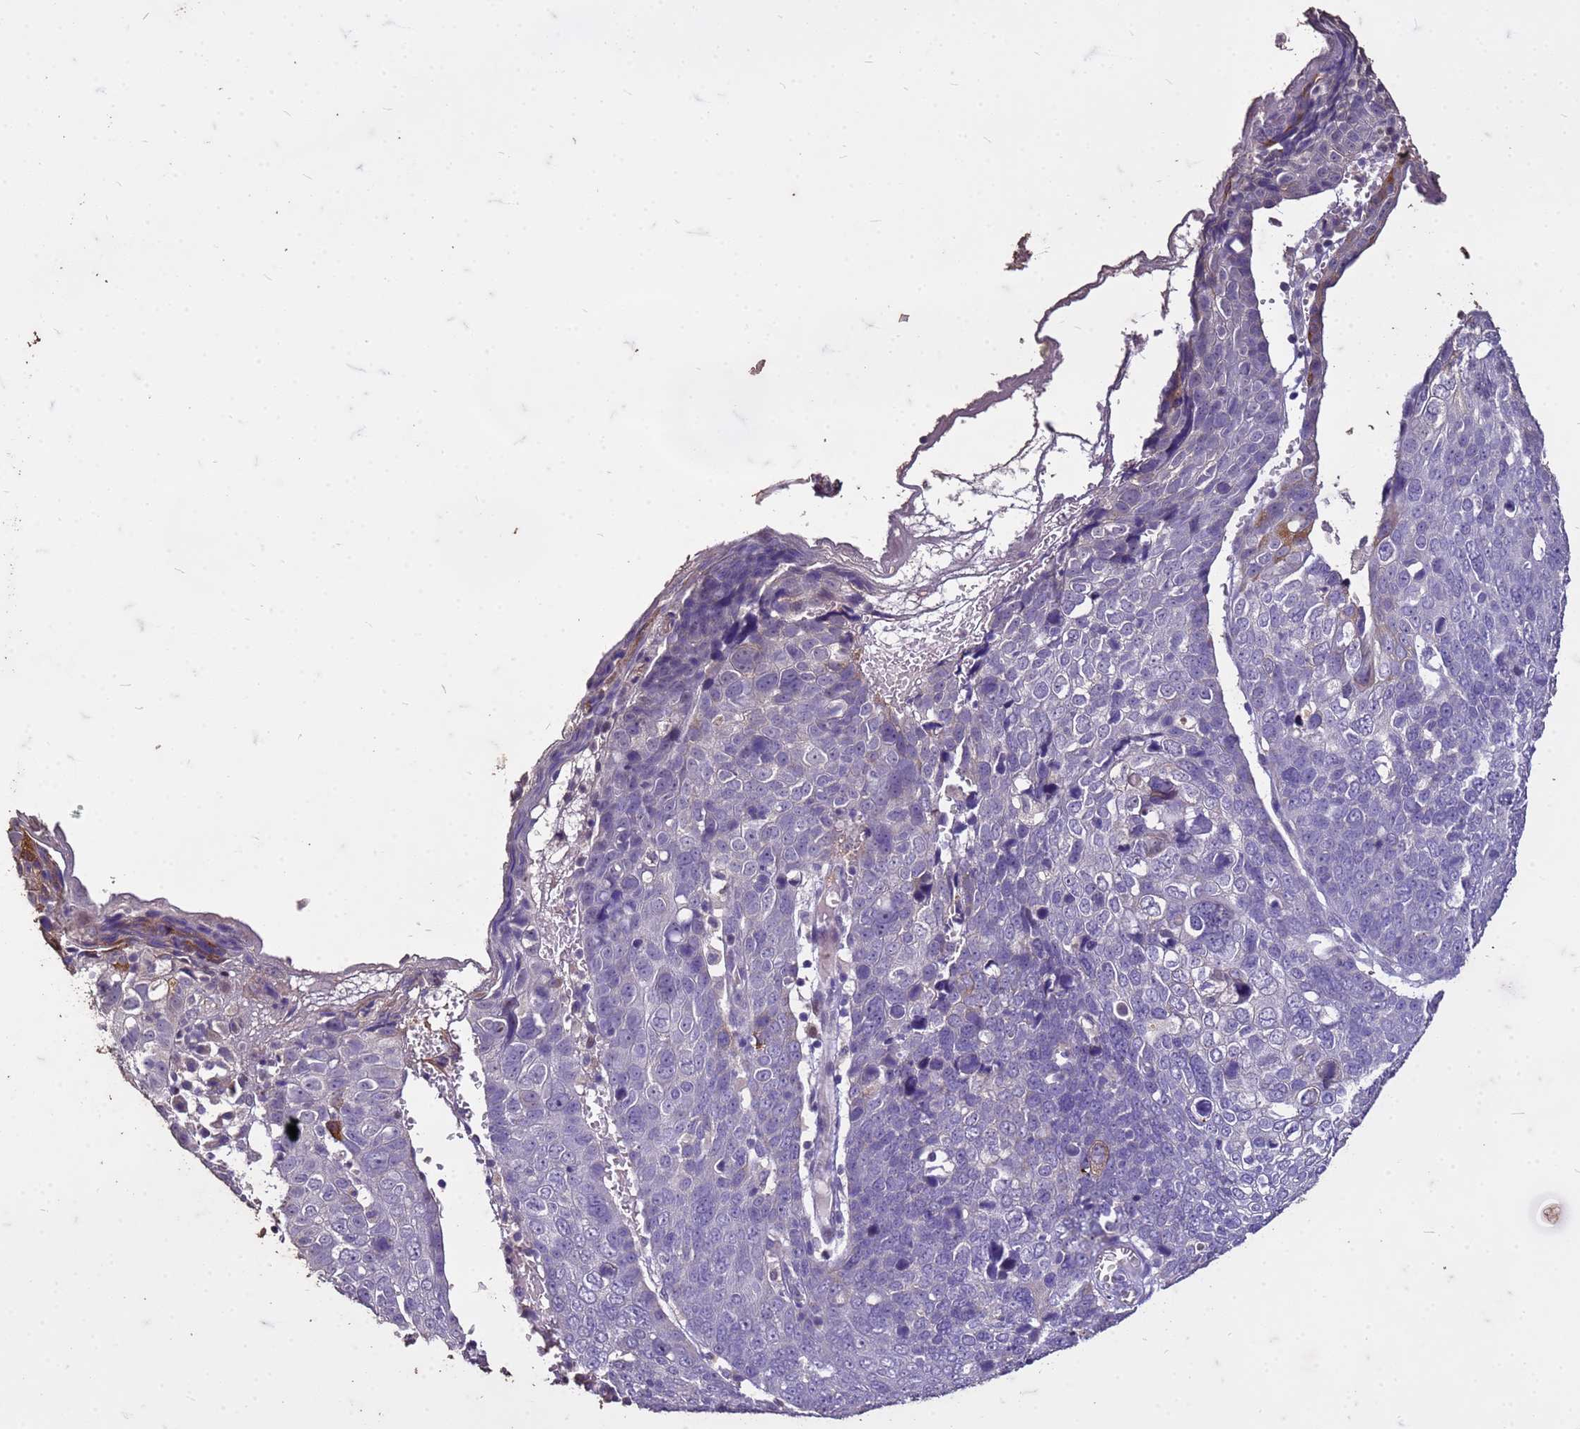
{"staining": {"intensity": "moderate", "quantity": "<25%", "location": "cytoplasmic/membranous"}, "tissue": "skin cancer", "cell_type": "Tumor cells", "image_type": "cancer", "snomed": [{"axis": "morphology", "description": "Squamous cell carcinoma, NOS"}, {"axis": "topography", "description": "Skin"}], "caption": "A low amount of moderate cytoplasmic/membranous positivity is seen in approximately <25% of tumor cells in skin squamous cell carcinoma tissue. (brown staining indicates protein expression, while blue staining denotes nuclei).", "gene": "FAM184B", "patient": {"sex": "male", "age": 71}}